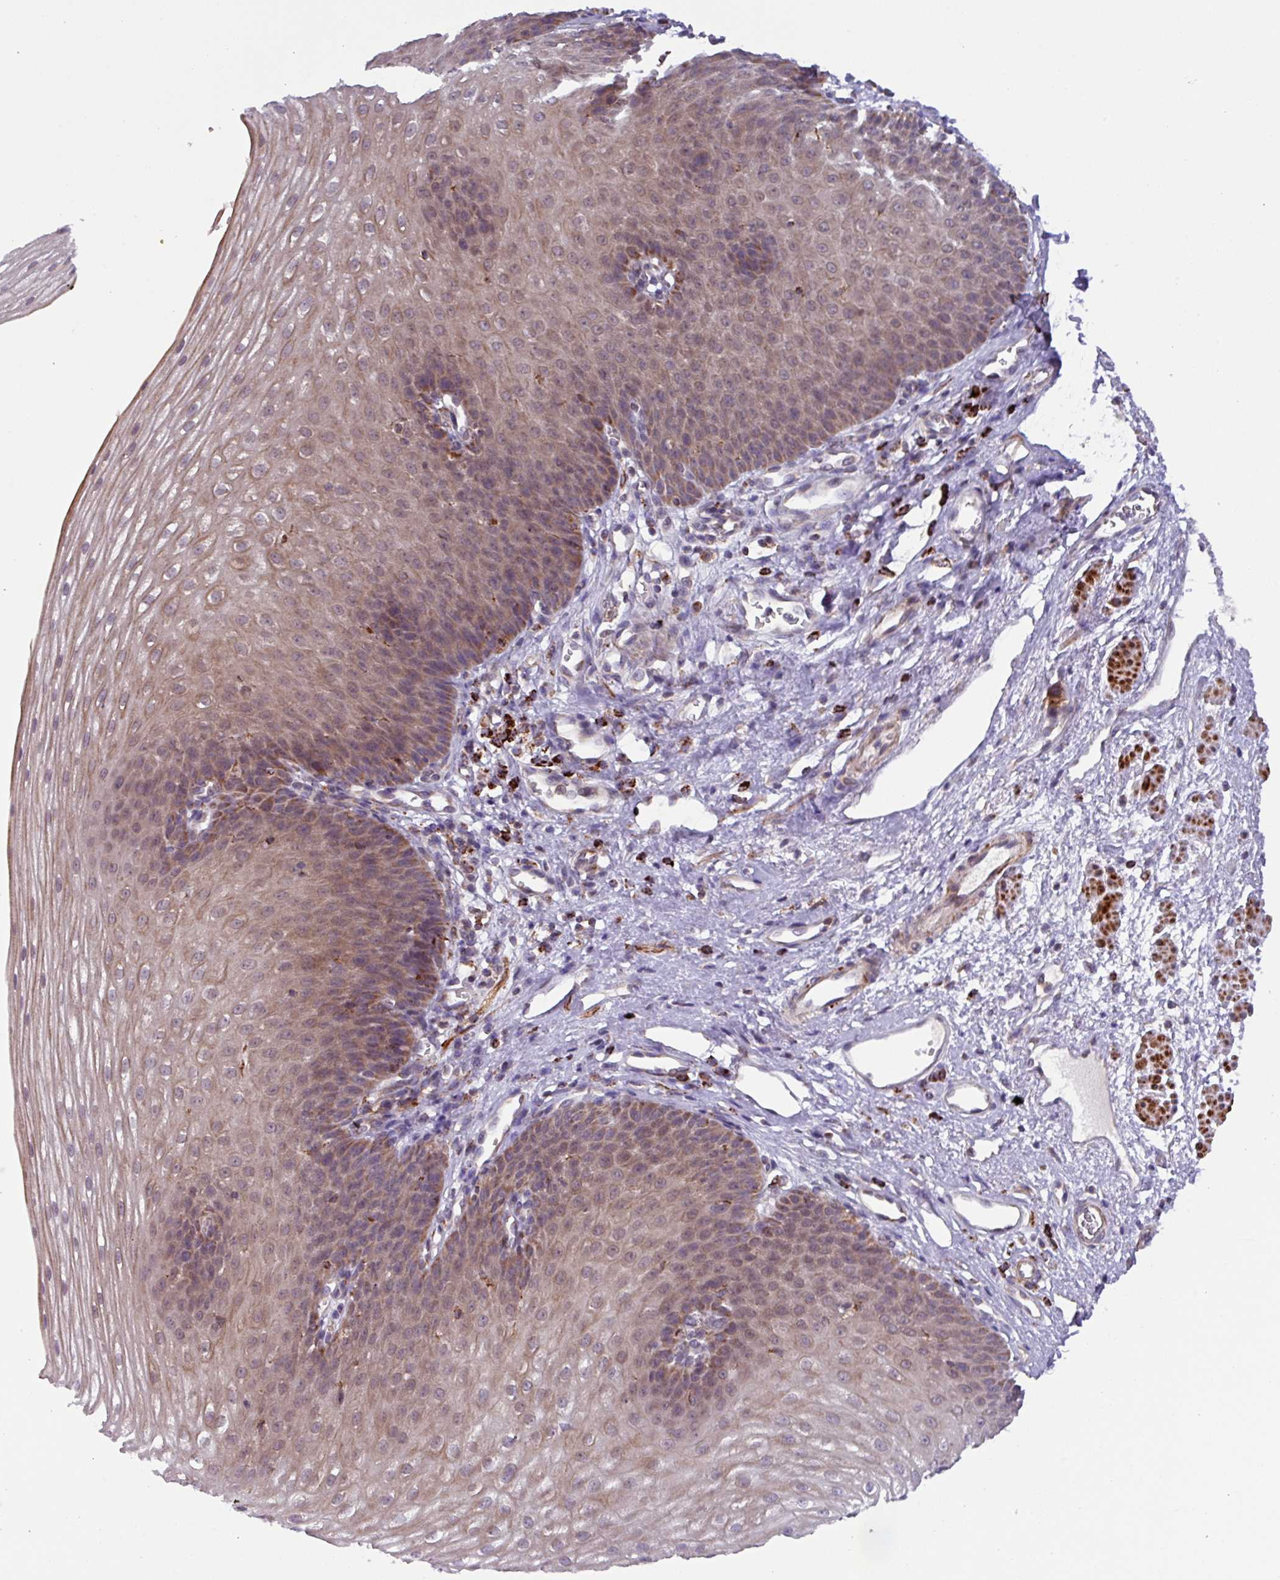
{"staining": {"intensity": "weak", "quantity": ">75%", "location": "cytoplasmic/membranous"}, "tissue": "esophagus", "cell_type": "Squamous epithelial cells", "image_type": "normal", "snomed": [{"axis": "morphology", "description": "Normal tissue, NOS"}, {"axis": "topography", "description": "Esophagus"}], "caption": "Benign esophagus demonstrates weak cytoplasmic/membranous staining in approximately >75% of squamous epithelial cells.", "gene": "AKIRIN1", "patient": {"sex": "male", "age": 71}}